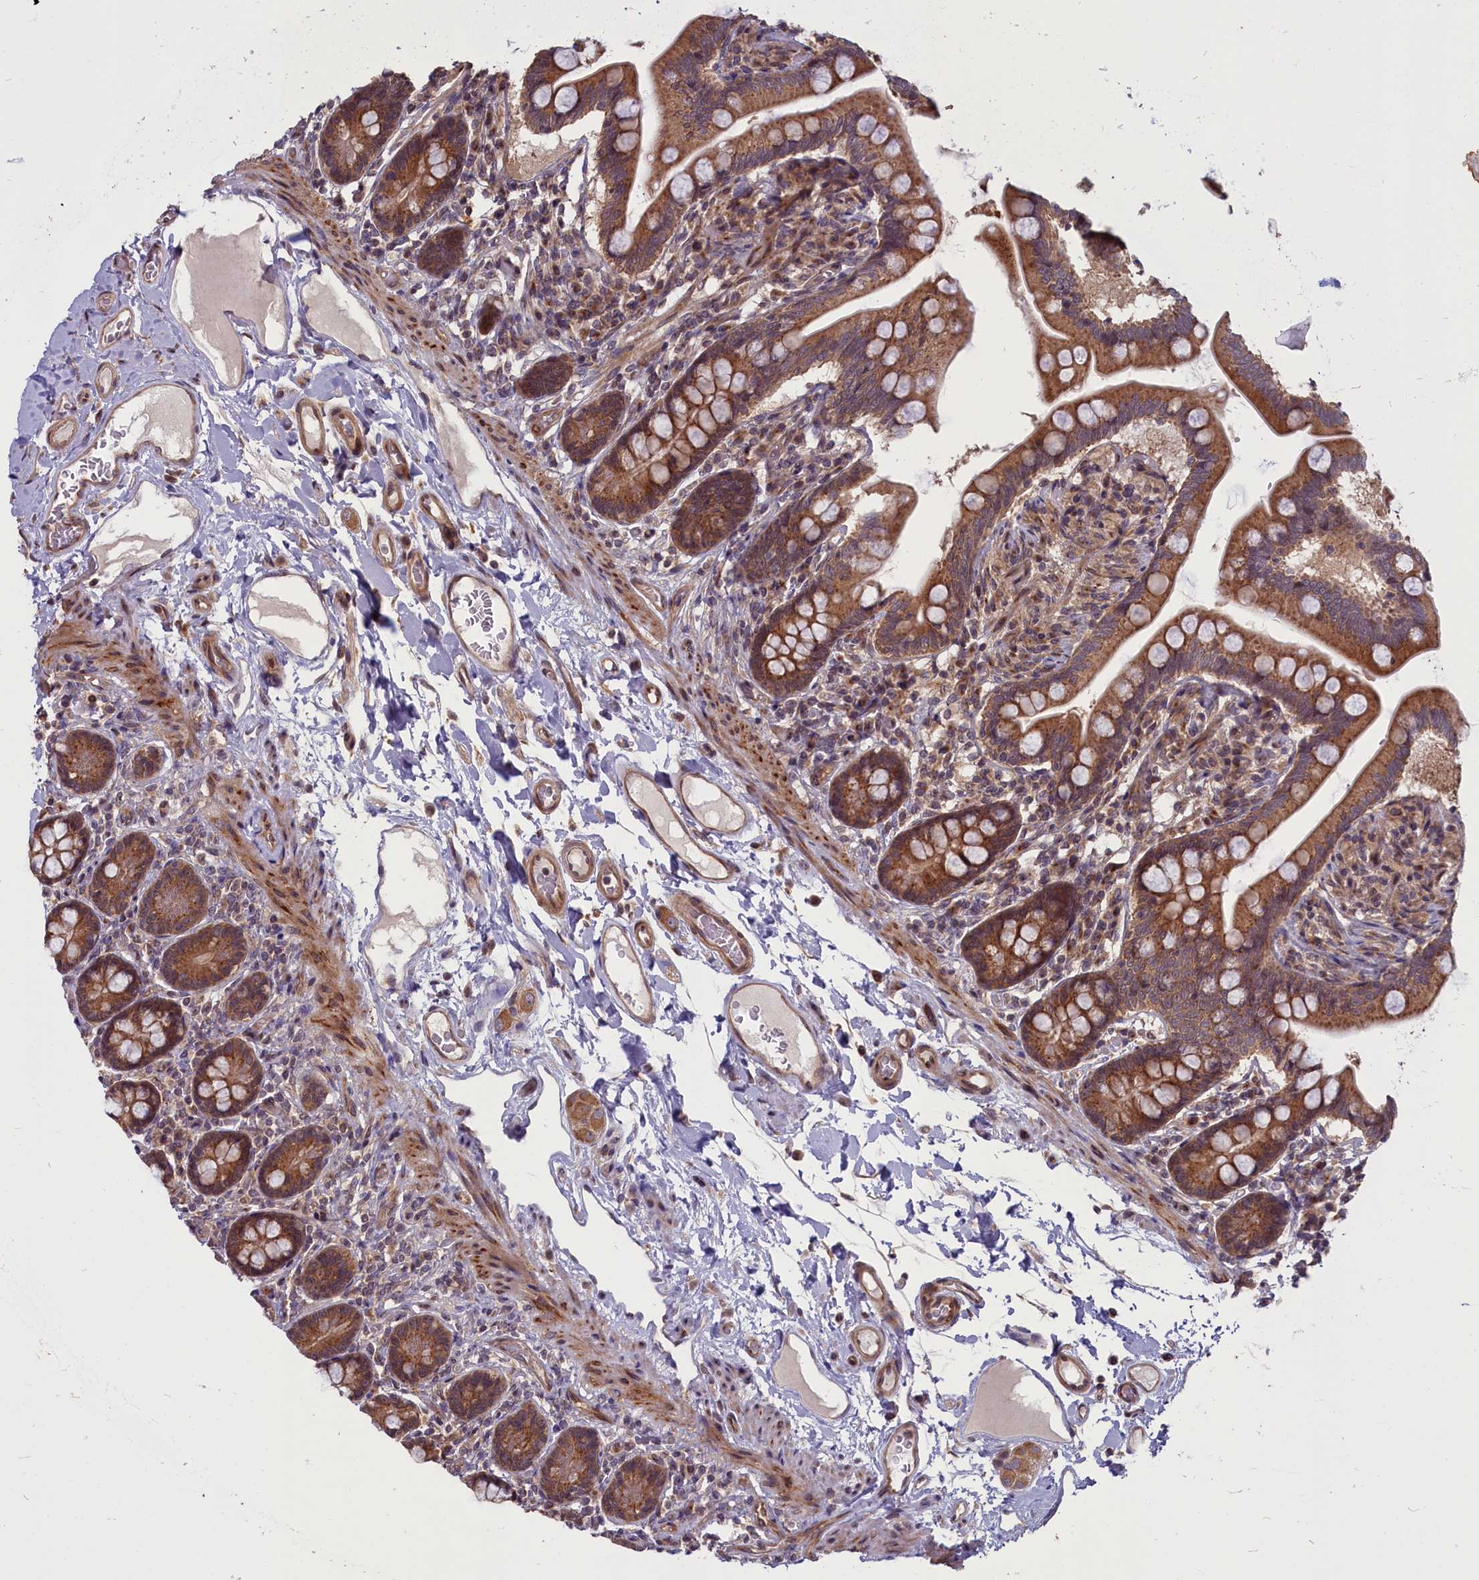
{"staining": {"intensity": "strong", "quantity": ">75%", "location": "cytoplasmic/membranous"}, "tissue": "small intestine", "cell_type": "Glandular cells", "image_type": "normal", "snomed": [{"axis": "morphology", "description": "Normal tissue, NOS"}, {"axis": "topography", "description": "Small intestine"}], "caption": "Human small intestine stained for a protein (brown) exhibits strong cytoplasmic/membranous positive positivity in about >75% of glandular cells.", "gene": "ENSG00000274944", "patient": {"sex": "female", "age": 64}}